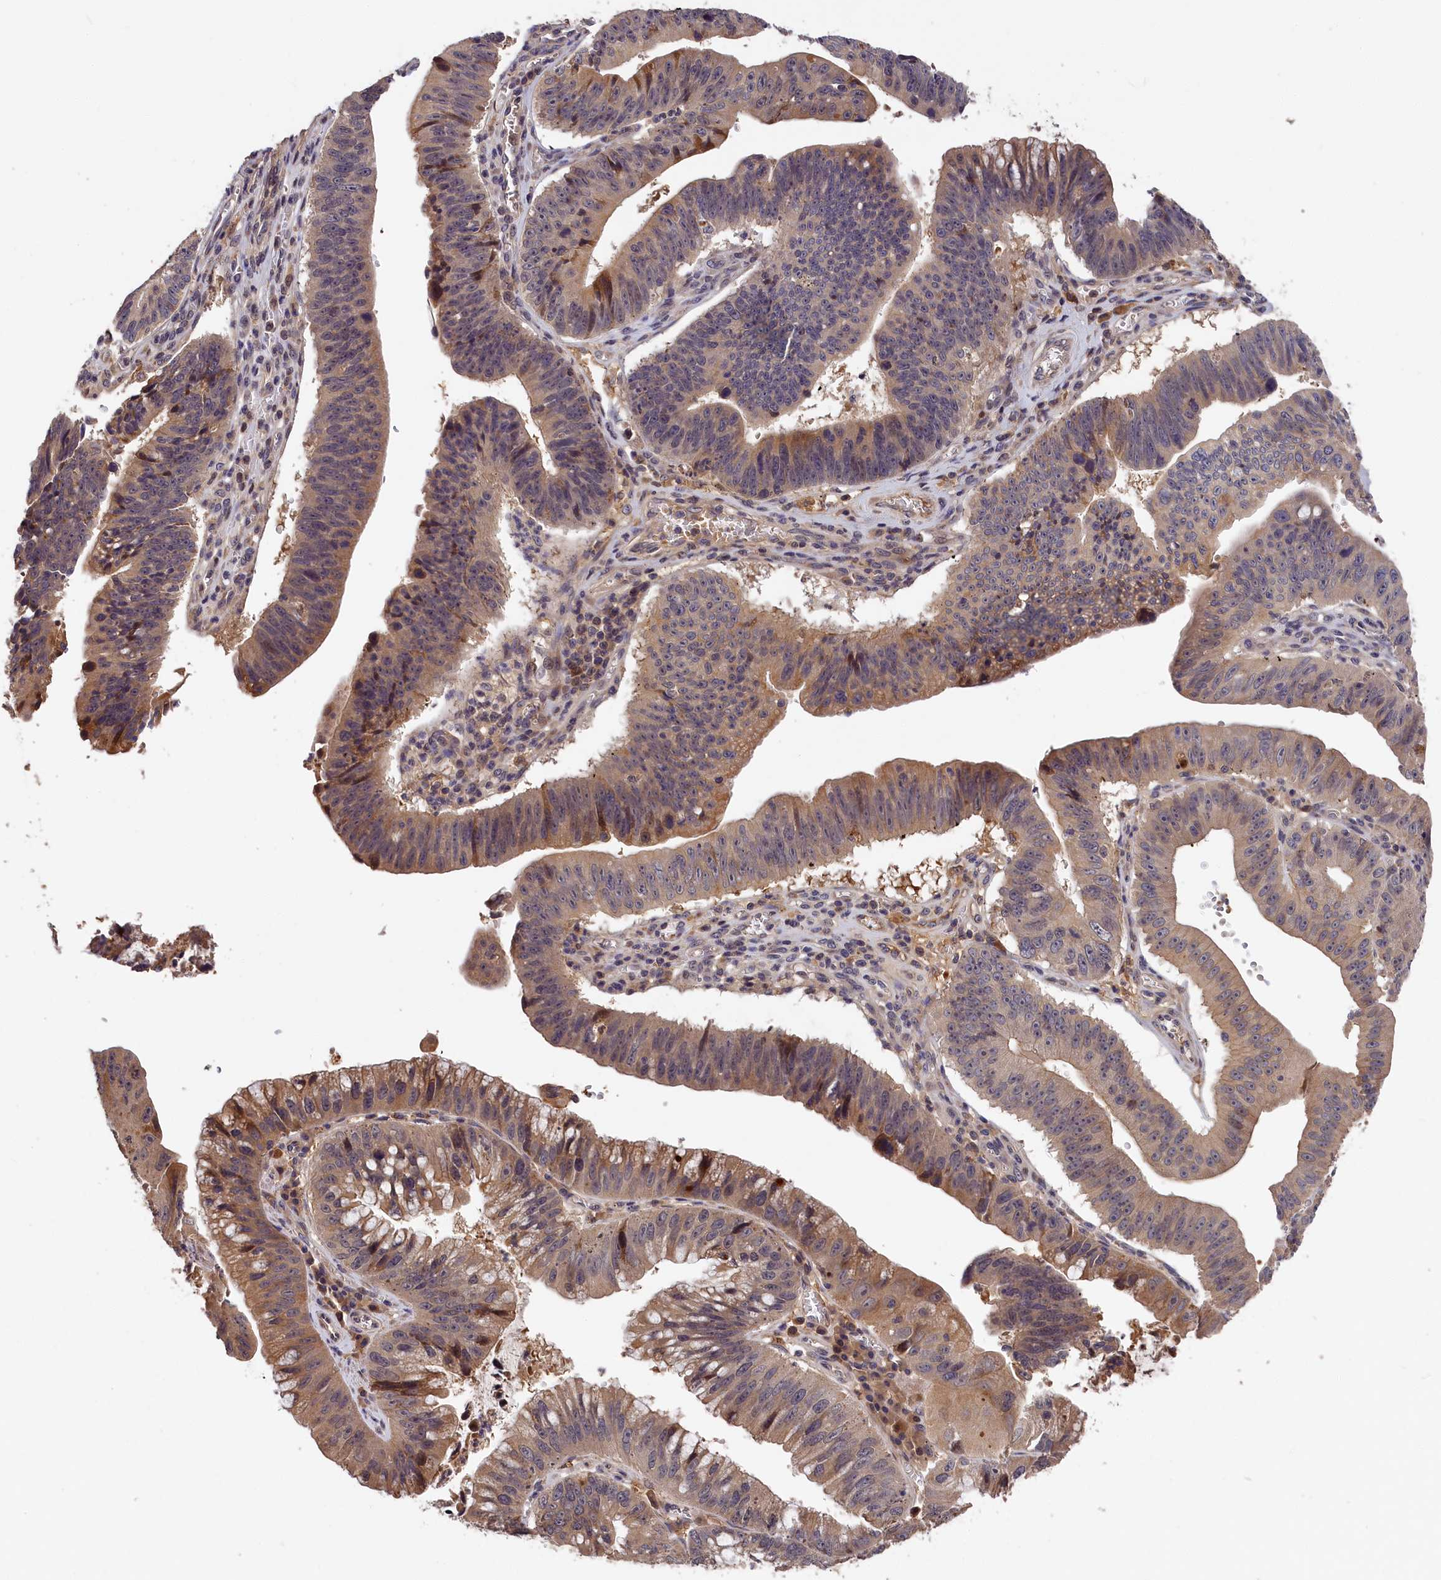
{"staining": {"intensity": "moderate", "quantity": "25%-75%", "location": "cytoplasmic/membranous"}, "tissue": "stomach cancer", "cell_type": "Tumor cells", "image_type": "cancer", "snomed": [{"axis": "morphology", "description": "Adenocarcinoma, NOS"}, {"axis": "topography", "description": "Stomach"}], "caption": "Immunohistochemistry of human stomach cancer exhibits medium levels of moderate cytoplasmic/membranous staining in approximately 25%-75% of tumor cells.", "gene": "ITIH1", "patient": {"sex": "male", "age": 59}}